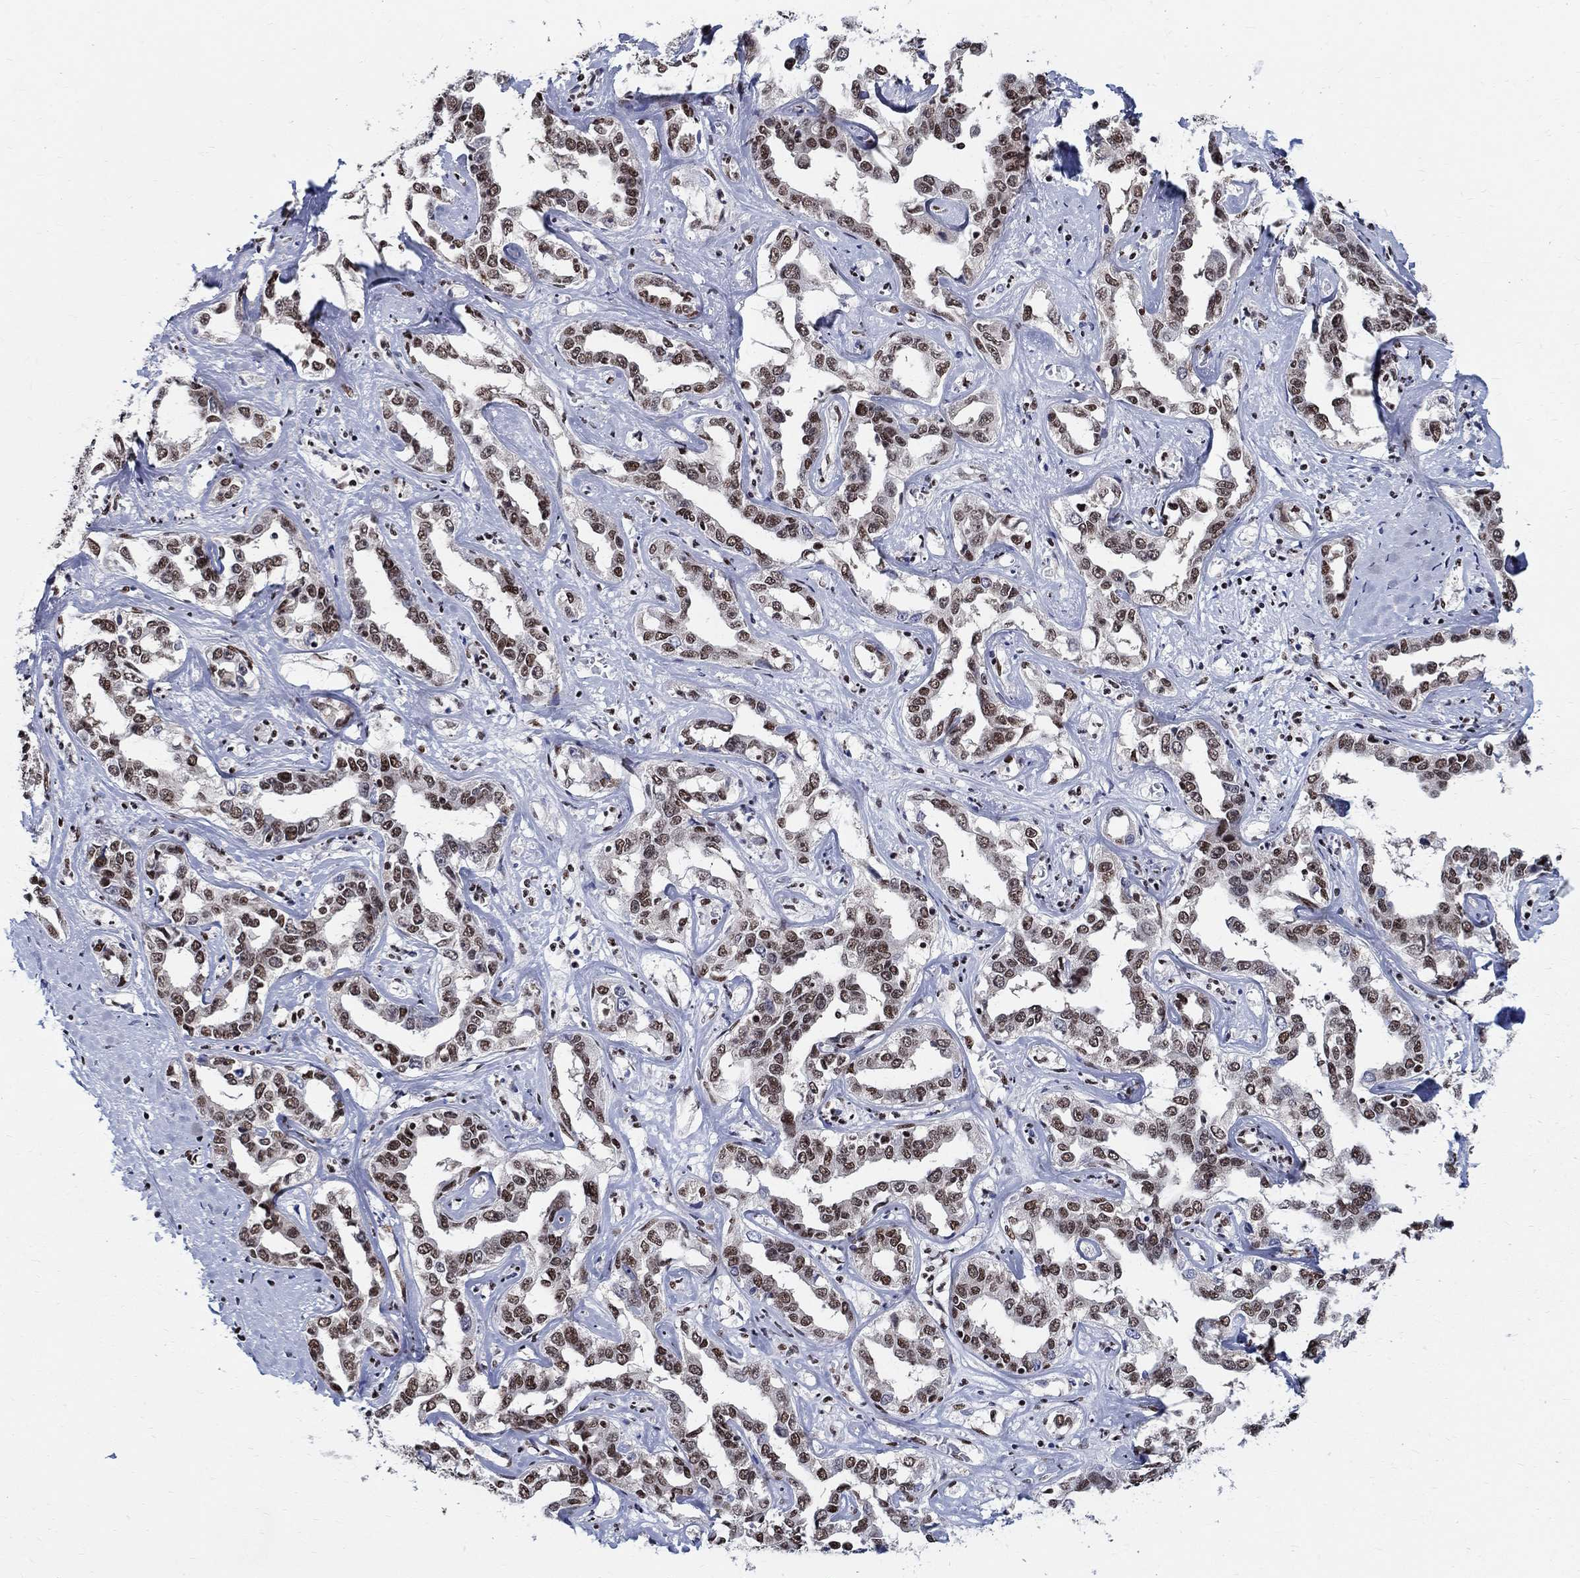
{"staining": {"intensity": "moderate", "quantity": "25%-75%", "location": "nuclear"}, "tissue": "liver cancer", "cell_type": "Tumor cells", "image_type": "cancer", "snomed": [{"axis": "morphology", "description": "Cholangiocarcinoma"}, {"axis": "topography", "description": "Liver"}], "caption": "Protein staining of liver cancer (cholangiocarcinoma) tissue demonstrates moderate nuclear expression in approximately 25%-75% of tumor cells. The staining was performed using DAB to visualize the protein expression in brown, while the nuclei were stained in blue with hematoxylin (Magnification: 20x).", "gene": "FBXO16", "patient": {"sex": "male", "age": 59}}